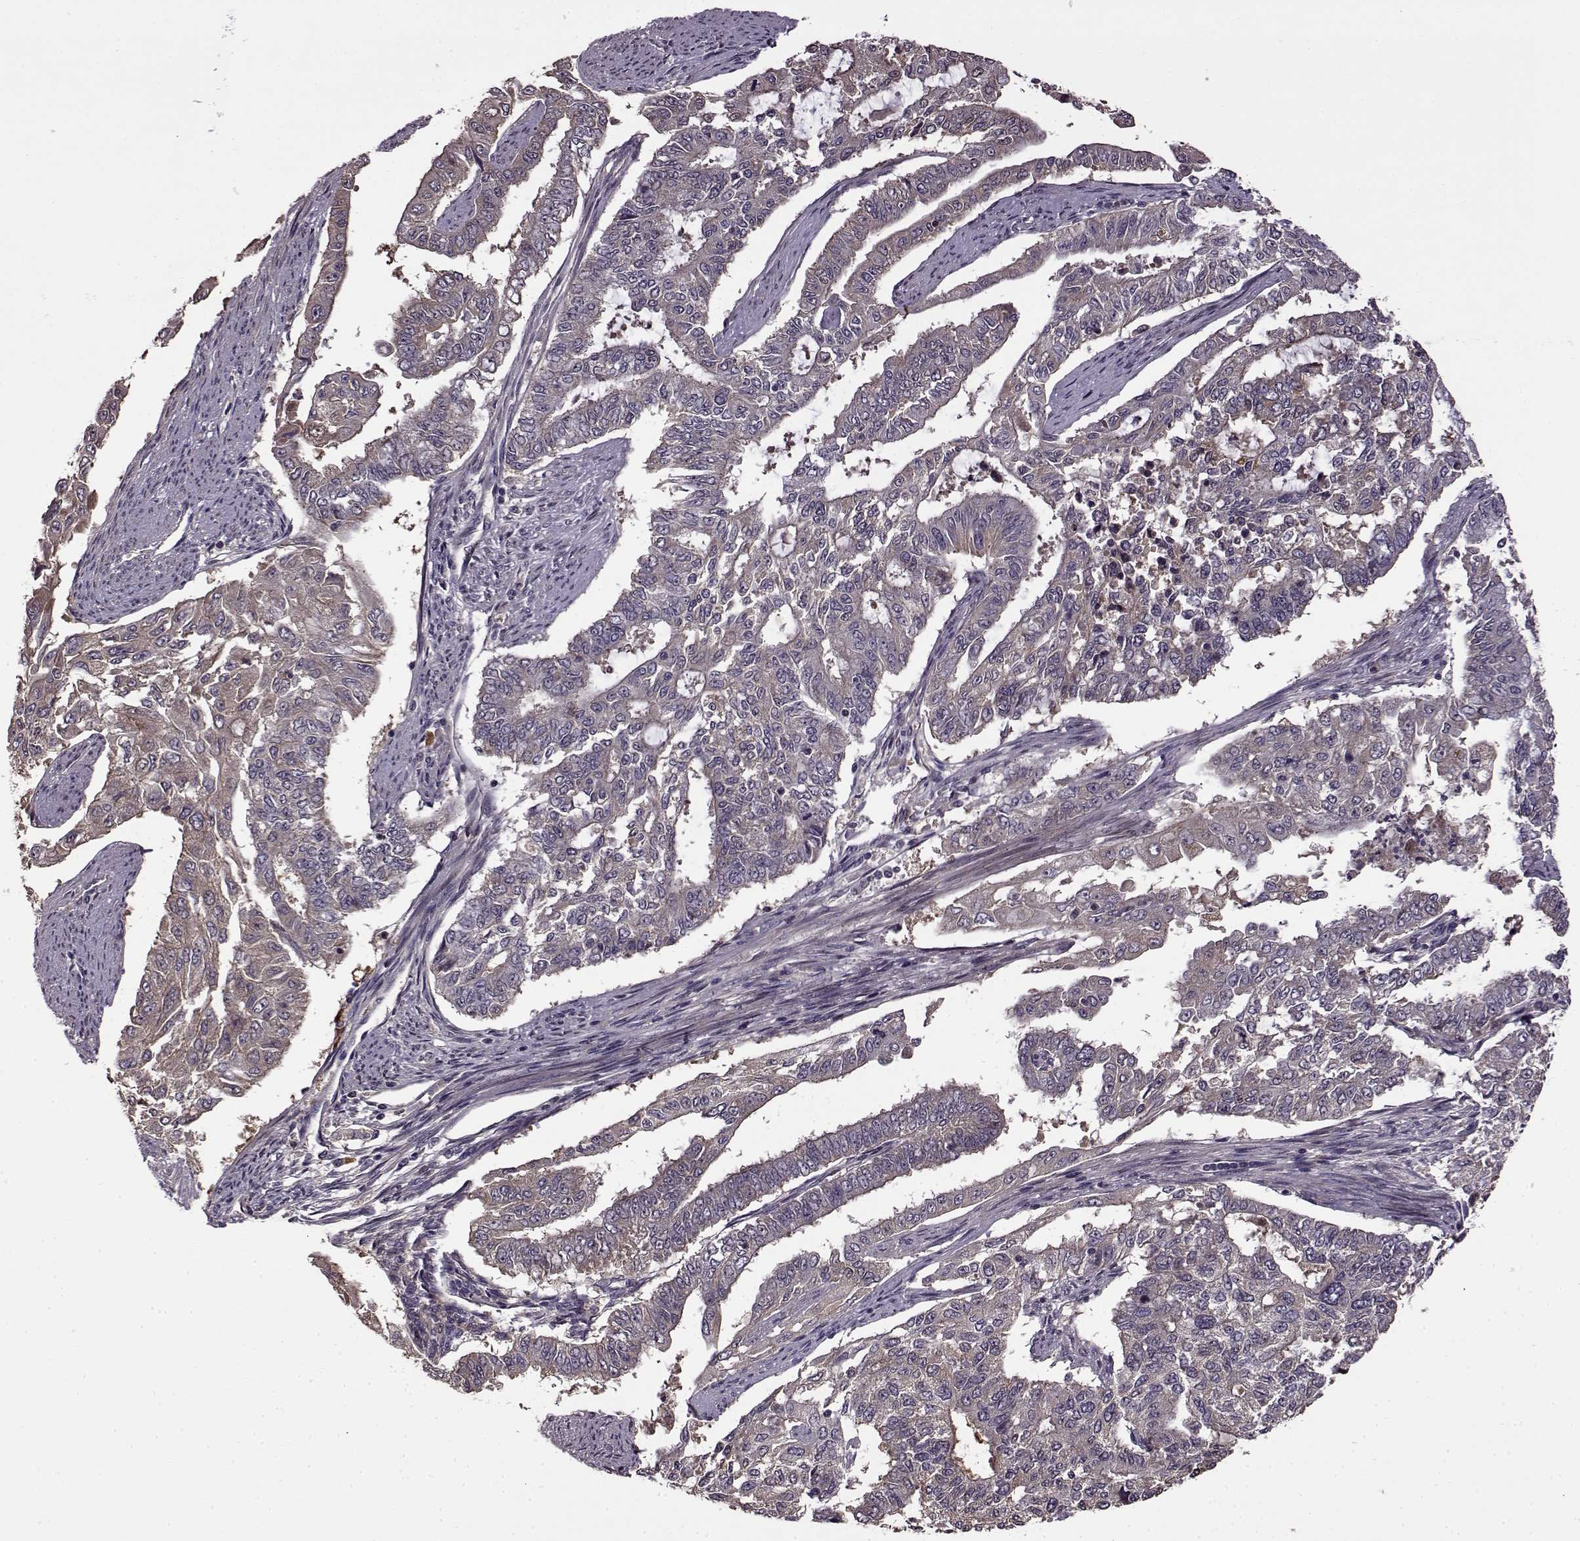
{"staining": {"intensity": "weak", "quantity": "25%-75%", "location": "cytoplasmic/membranous"}, "tissue": "endometrial cancer", "cell_type": "Tumor cells", "image_type": "cancer", "snomed": [{"axis": "morphology", "description": "Adenocarcinoma, NOS"}, {"axis": "topography", "description": "Uterus"}], "caption": "DAB immunohistochemical staining of human adenocarcinoma (endometrial) exhibits weak cytoplasmic/membranous protein expression in approximately 25%-75% of tumor cells.", "gene": "MAIP1", "patient": {"sex": "female", "age": 59}}